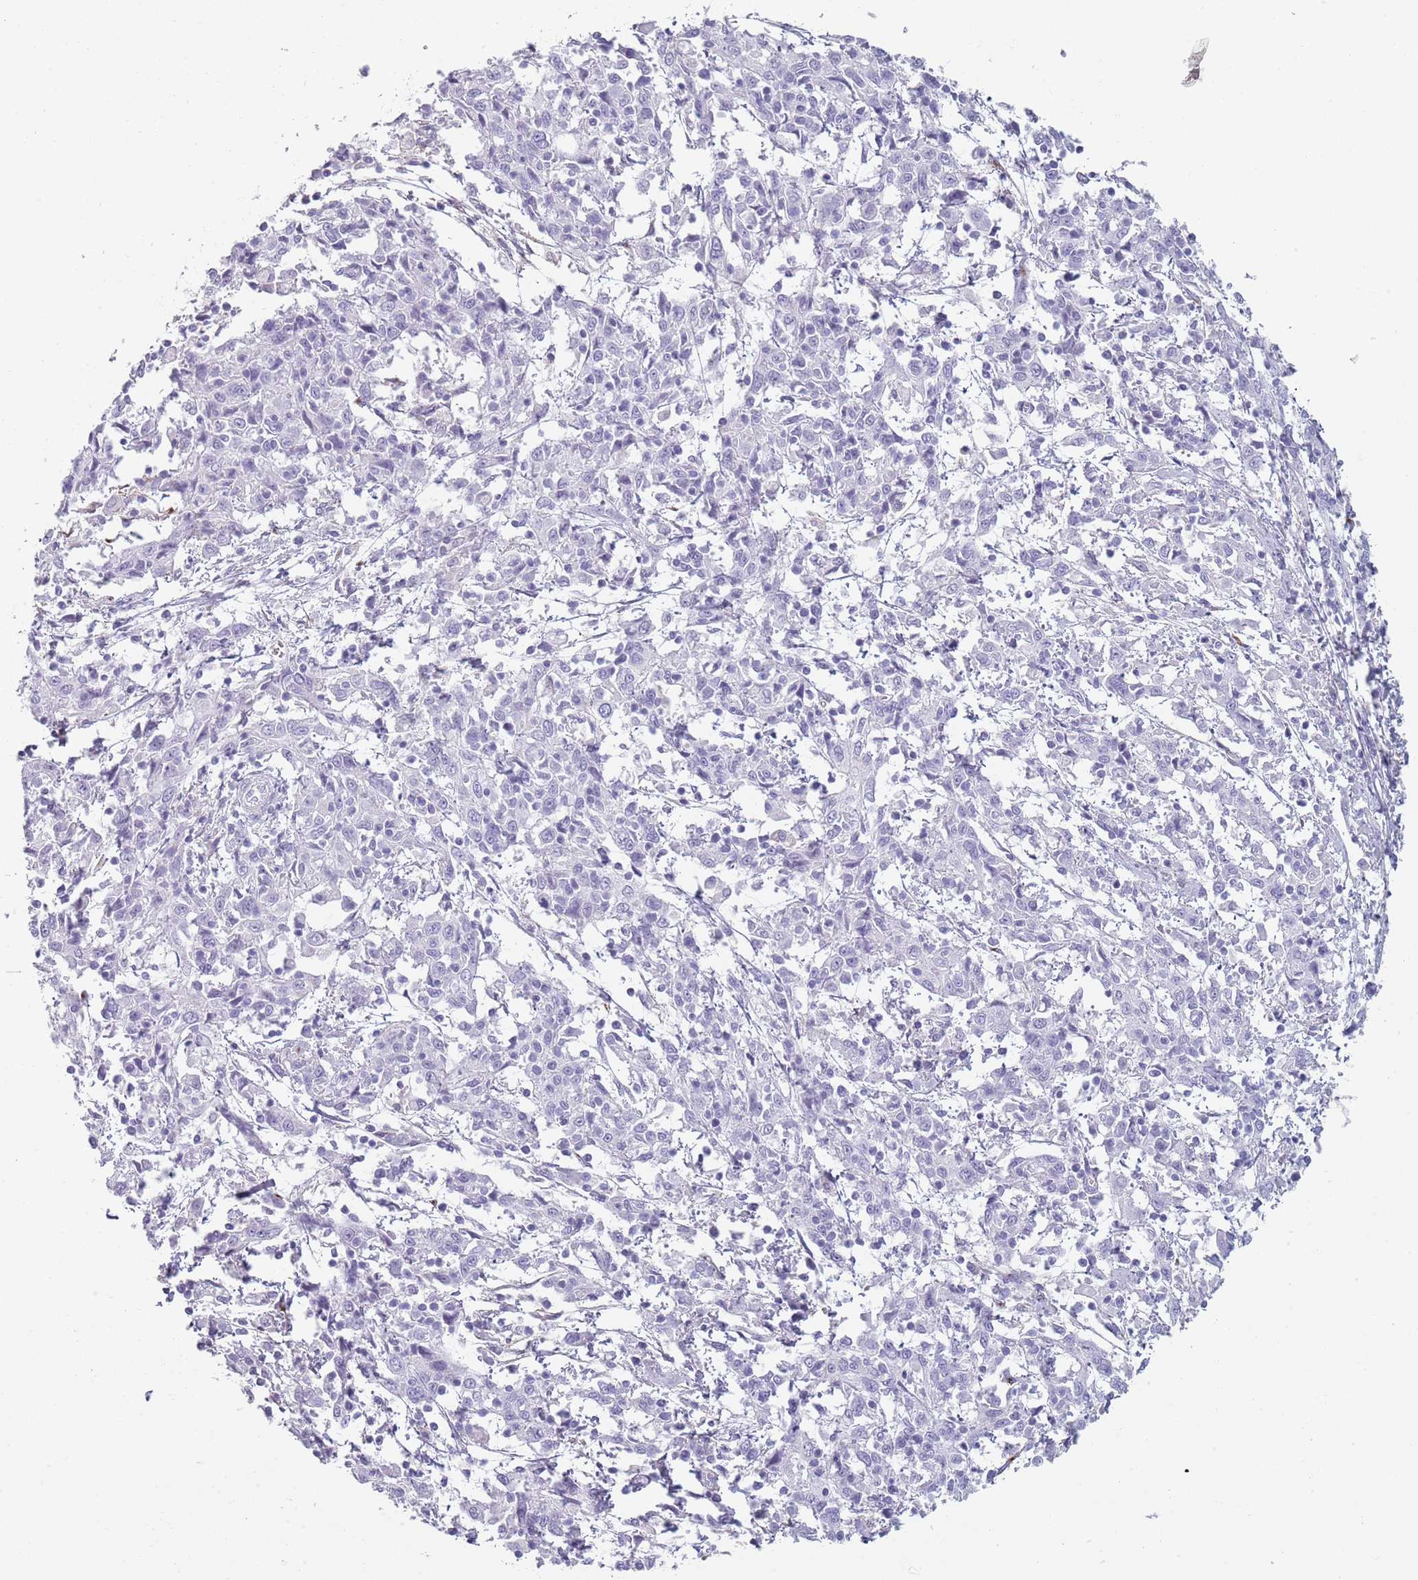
{"staining": {"intensity": "negative", "quantity": "none", "location": "none"}, "tissue": "cervical cancer", "cell_type": "Tumor cells", "image_type": "cancer", "snomed": [{"axis": "morphology", "description": "Squamous cell carcinoma, NOS"}, {"axis": "topography", "description": "Cervix"}], "caption": "Immunohistochemistry (IHC) histopathology image of squamous cell carcinoma (cervical) stained for a protein (brown), which exhibits no positivity in tumor cells.", "gene": "COLEC12", "patient": {"sex": "female", "age": 46}}